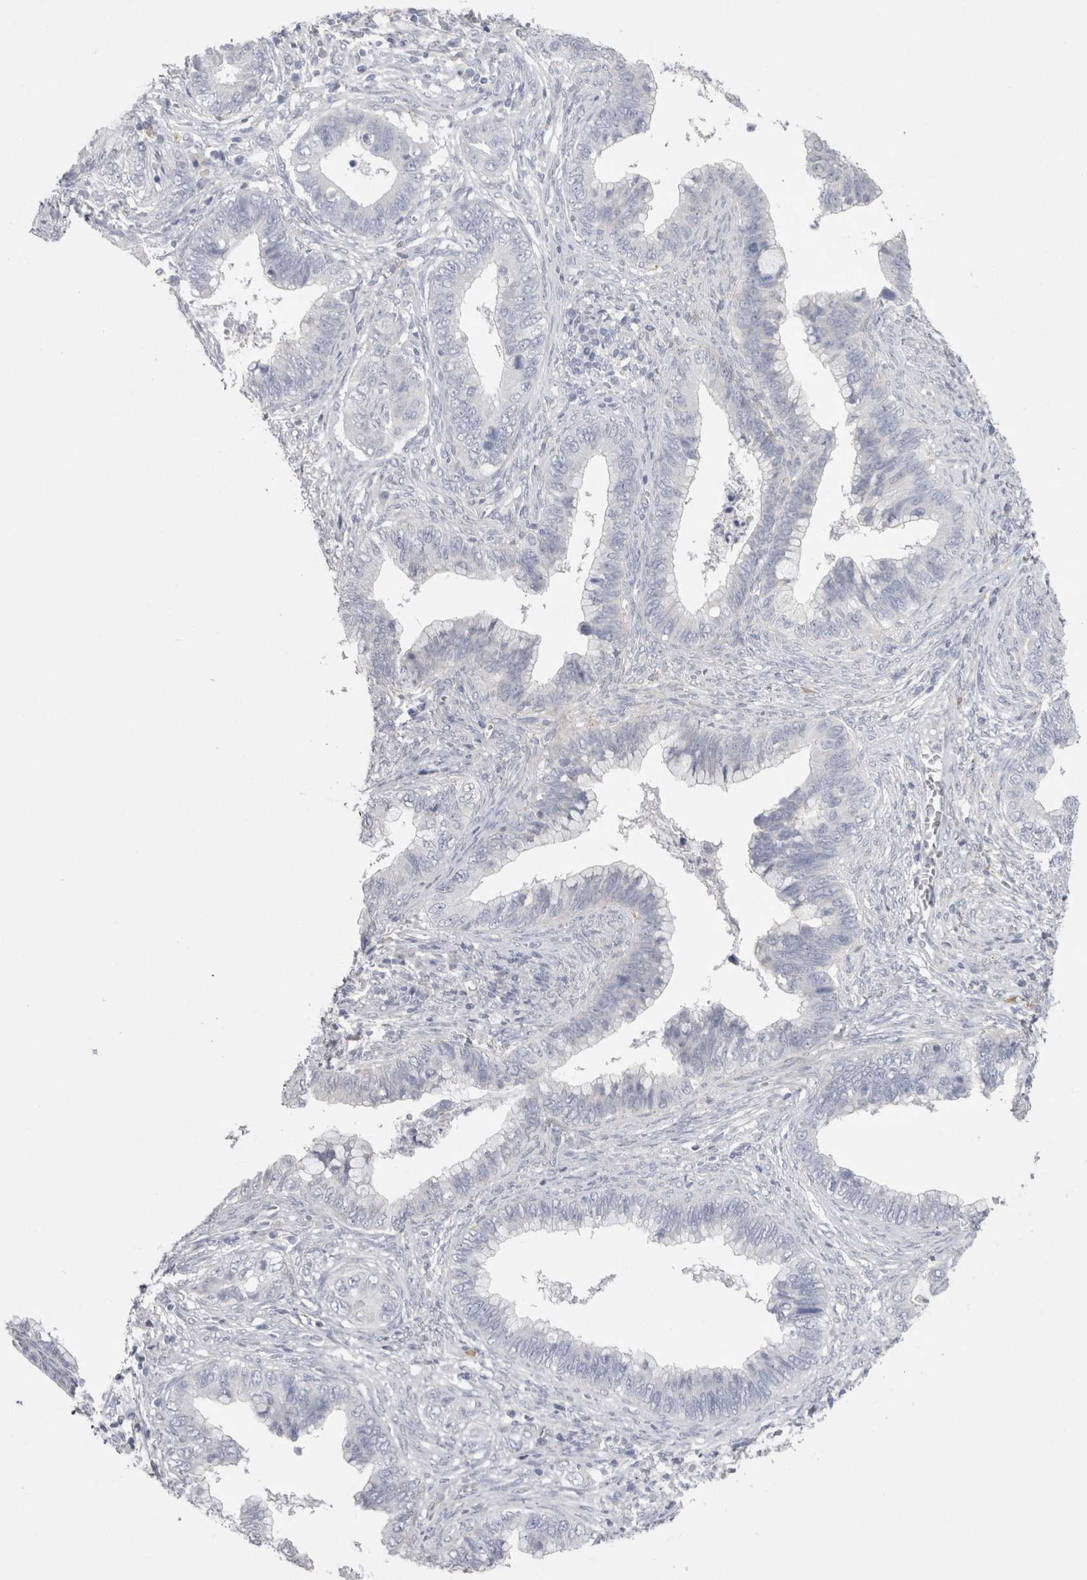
{"staining": {"intensity": "negative", "quantity": "none", "location": "none"}, "tissue": "cervical cancer", "cell_type": "Tumor cells", "image_type": "cancer", "snomed": [{"axis": "morphology", "description": "Adenocarcinoma, NOS"}, {"axis": "topography", "description": "Cervix"}], "caption": "Tumor cells are negative for protein expression in human cervical cancer (adenocarcinoma). (IHC, brightfield microscopy, high magnification).", "gene": "EPDR1", "patient": {"sex": "female", "age": 44}}